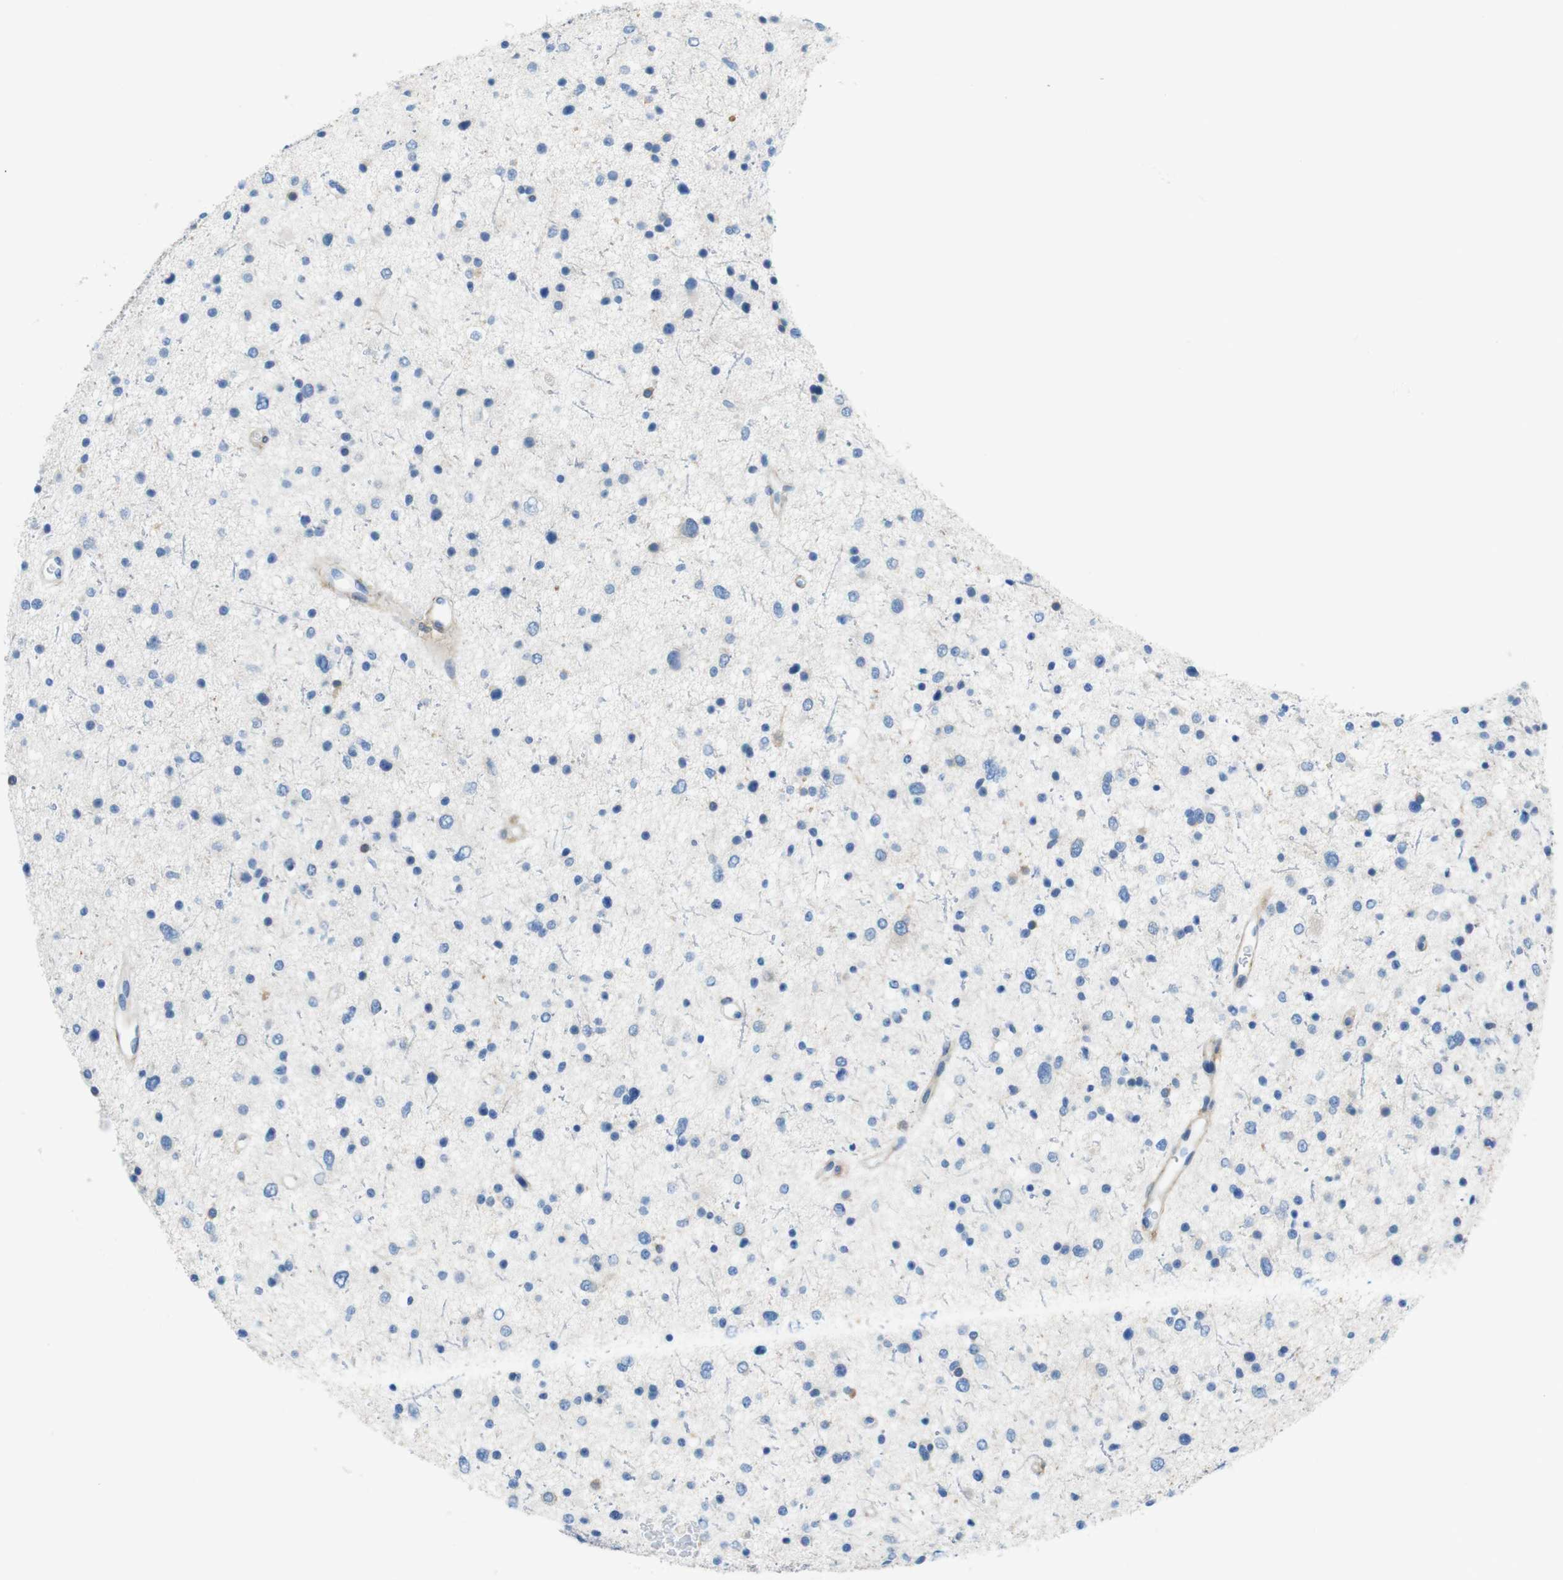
{"staining": {"intensity": "negative", "quantity": "none", "location": "none"}, "tissue": "glioma", "cell_type": "Tumor cells", "image_type": "cancer", "snomed": [{"axis": "morphology", "description": "Glioma, malignant, Low grade"}, {"axis": "topography", "description": "Brain"}], "caption": "Tumor cells are negative for brown protein staining in malignant glioma (low-grade). (Brightfield microscopy of DAB IHC at high magnification).", "gene": "CLMN", "patient": {"sex": "female", "age": 37}}